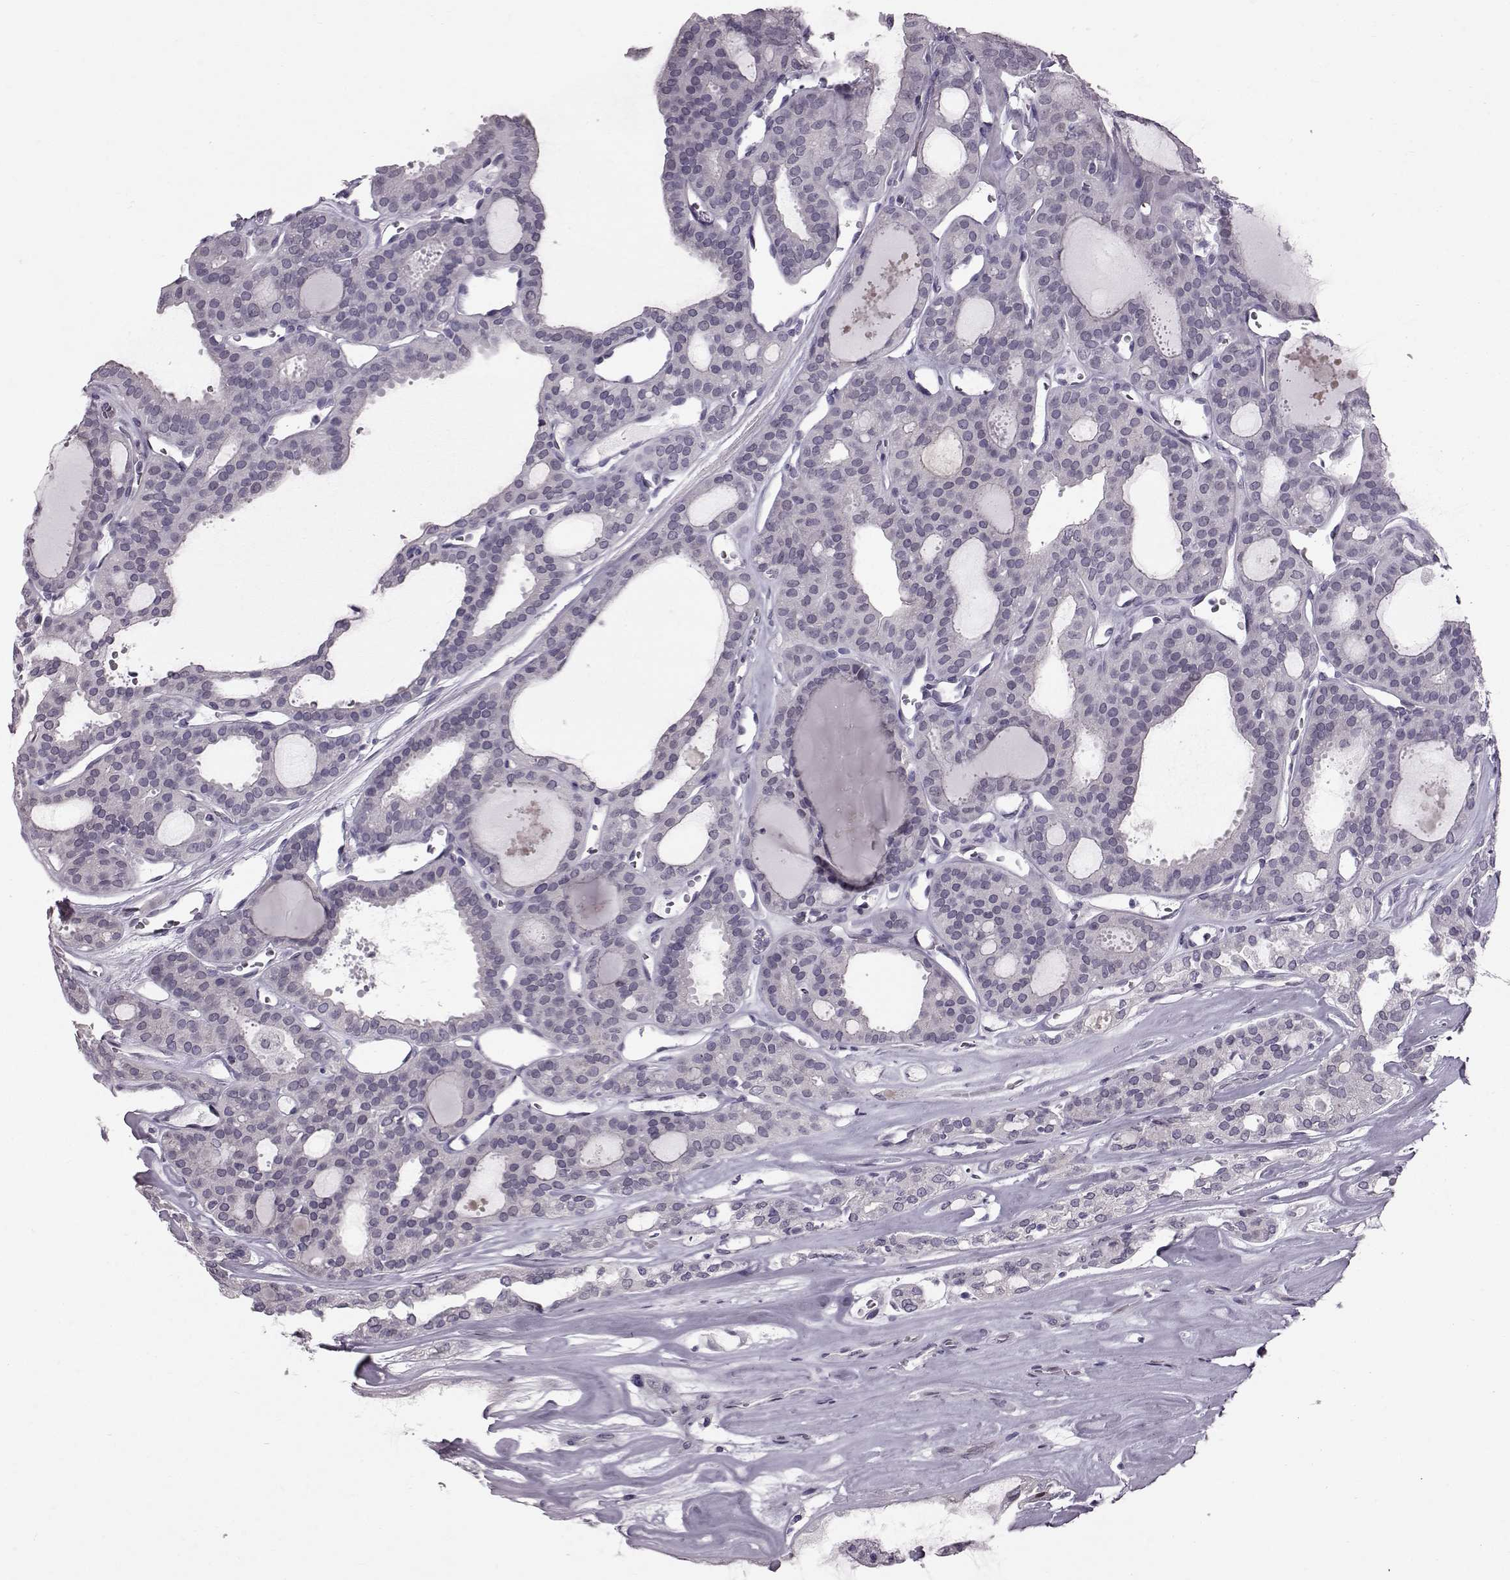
{"staining": {"intensity": "negative", "quantity": "none", "location": "none"}, "tissue": "thyroid cancer", "cell_type": "Tumor cells", "image_type": "cancer", "snomed": [{"axis": "morphology", "description": "Follicular adenoma carcinoma, NOS"}, {"axis": "topography", "description": "Thyroid gland"}], "caption": "There is no significant staining in tumor cells of thyroid cancer (follicular adenoma carcinoma).", "gene": "TCHHL1", "patient": {"sex": "male", "age": 75}}